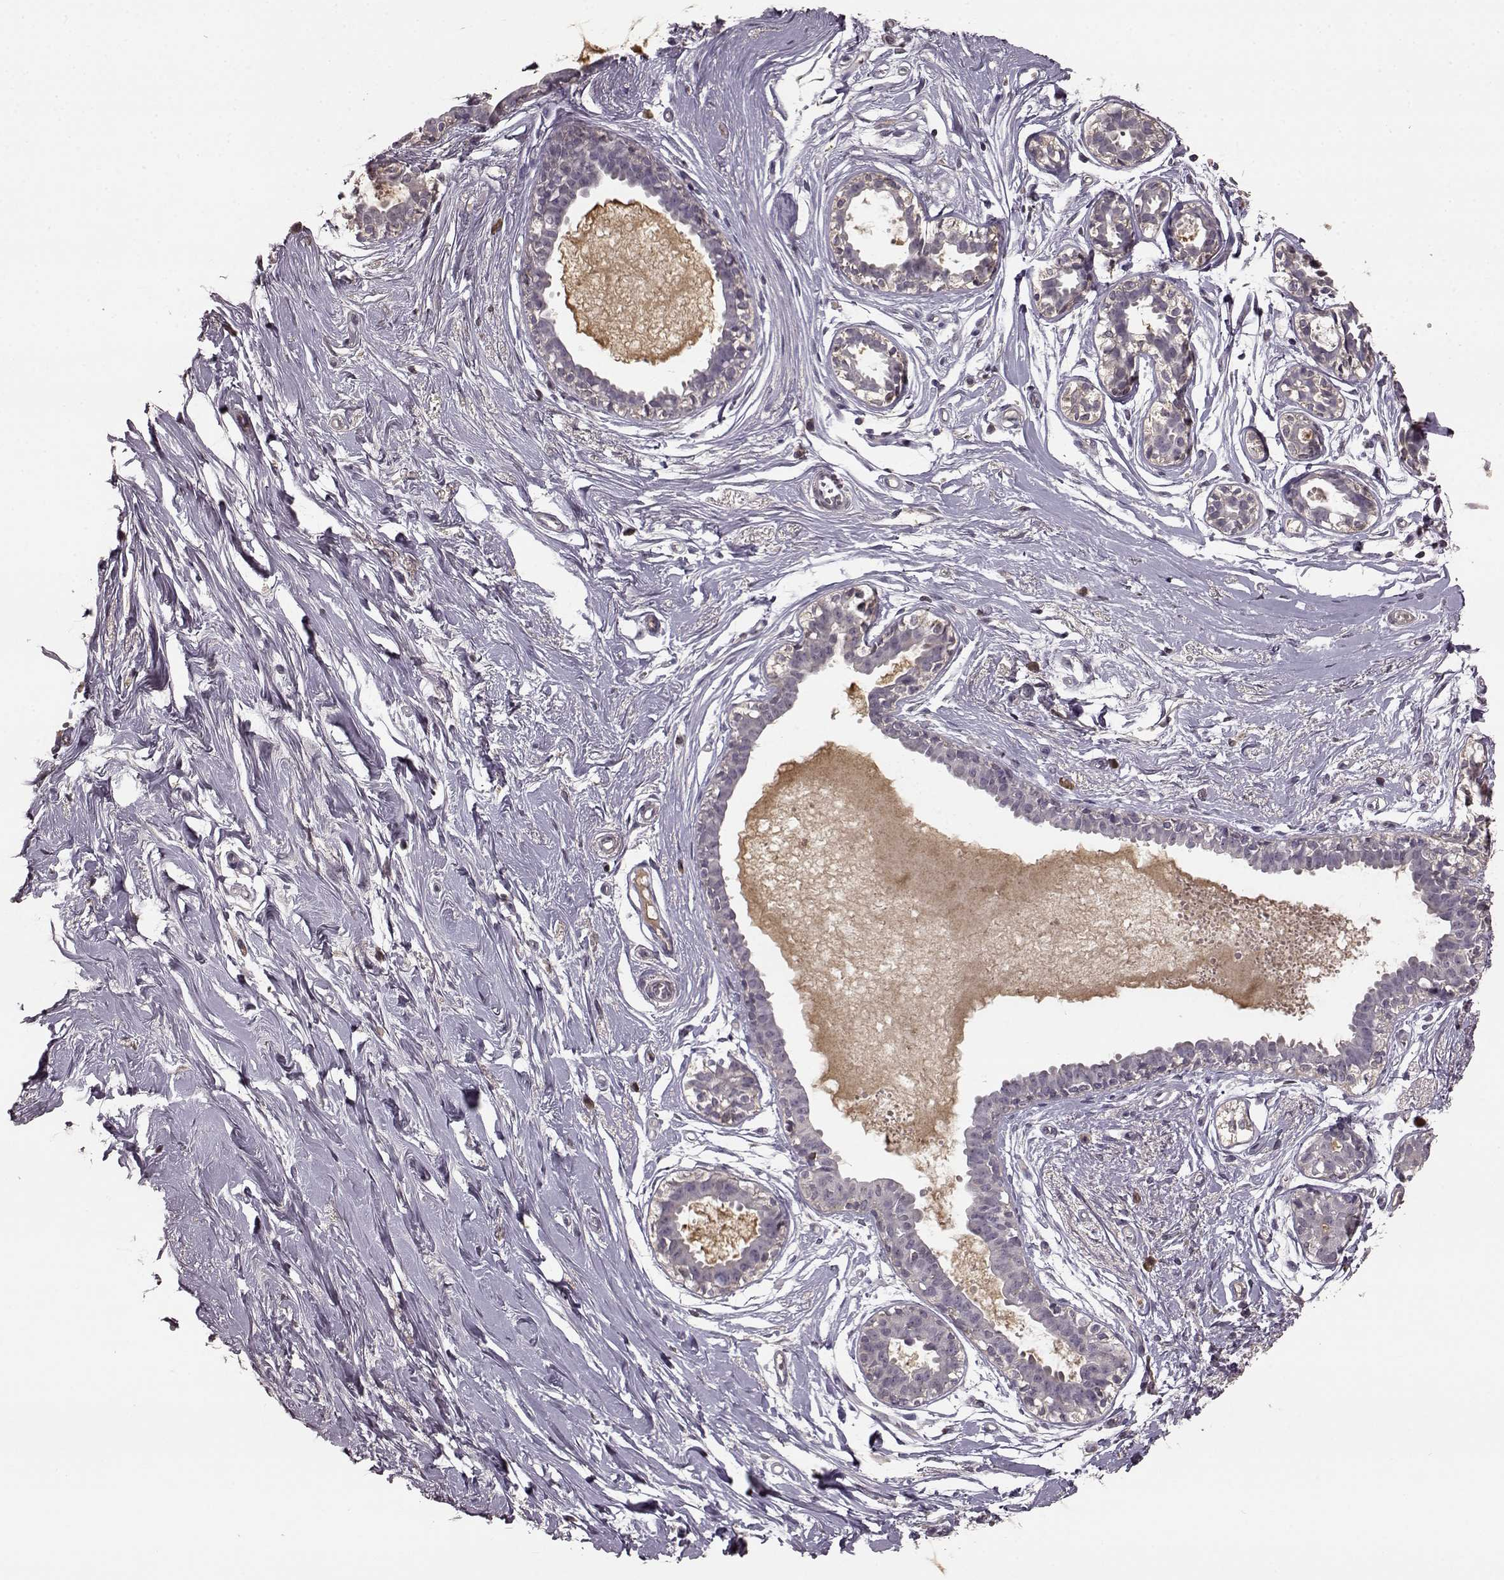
{"staining": {"intensity": "negative", "quantity": "none", "location": "none"}, "tissue": "breast", "cell_type": "Adipocytes", "image_type": "normal", "snomed": [{"axis": "morphology", "description": "Normal tissue, NOS"}, {"axis": "topography", "description": "Breast"}], "caption": "Immunohistochemical staining of benign breast exhibits no significant staining in adipocytes.", "gene": "NRL", "patient": {"sex": "female", "age": 49}}